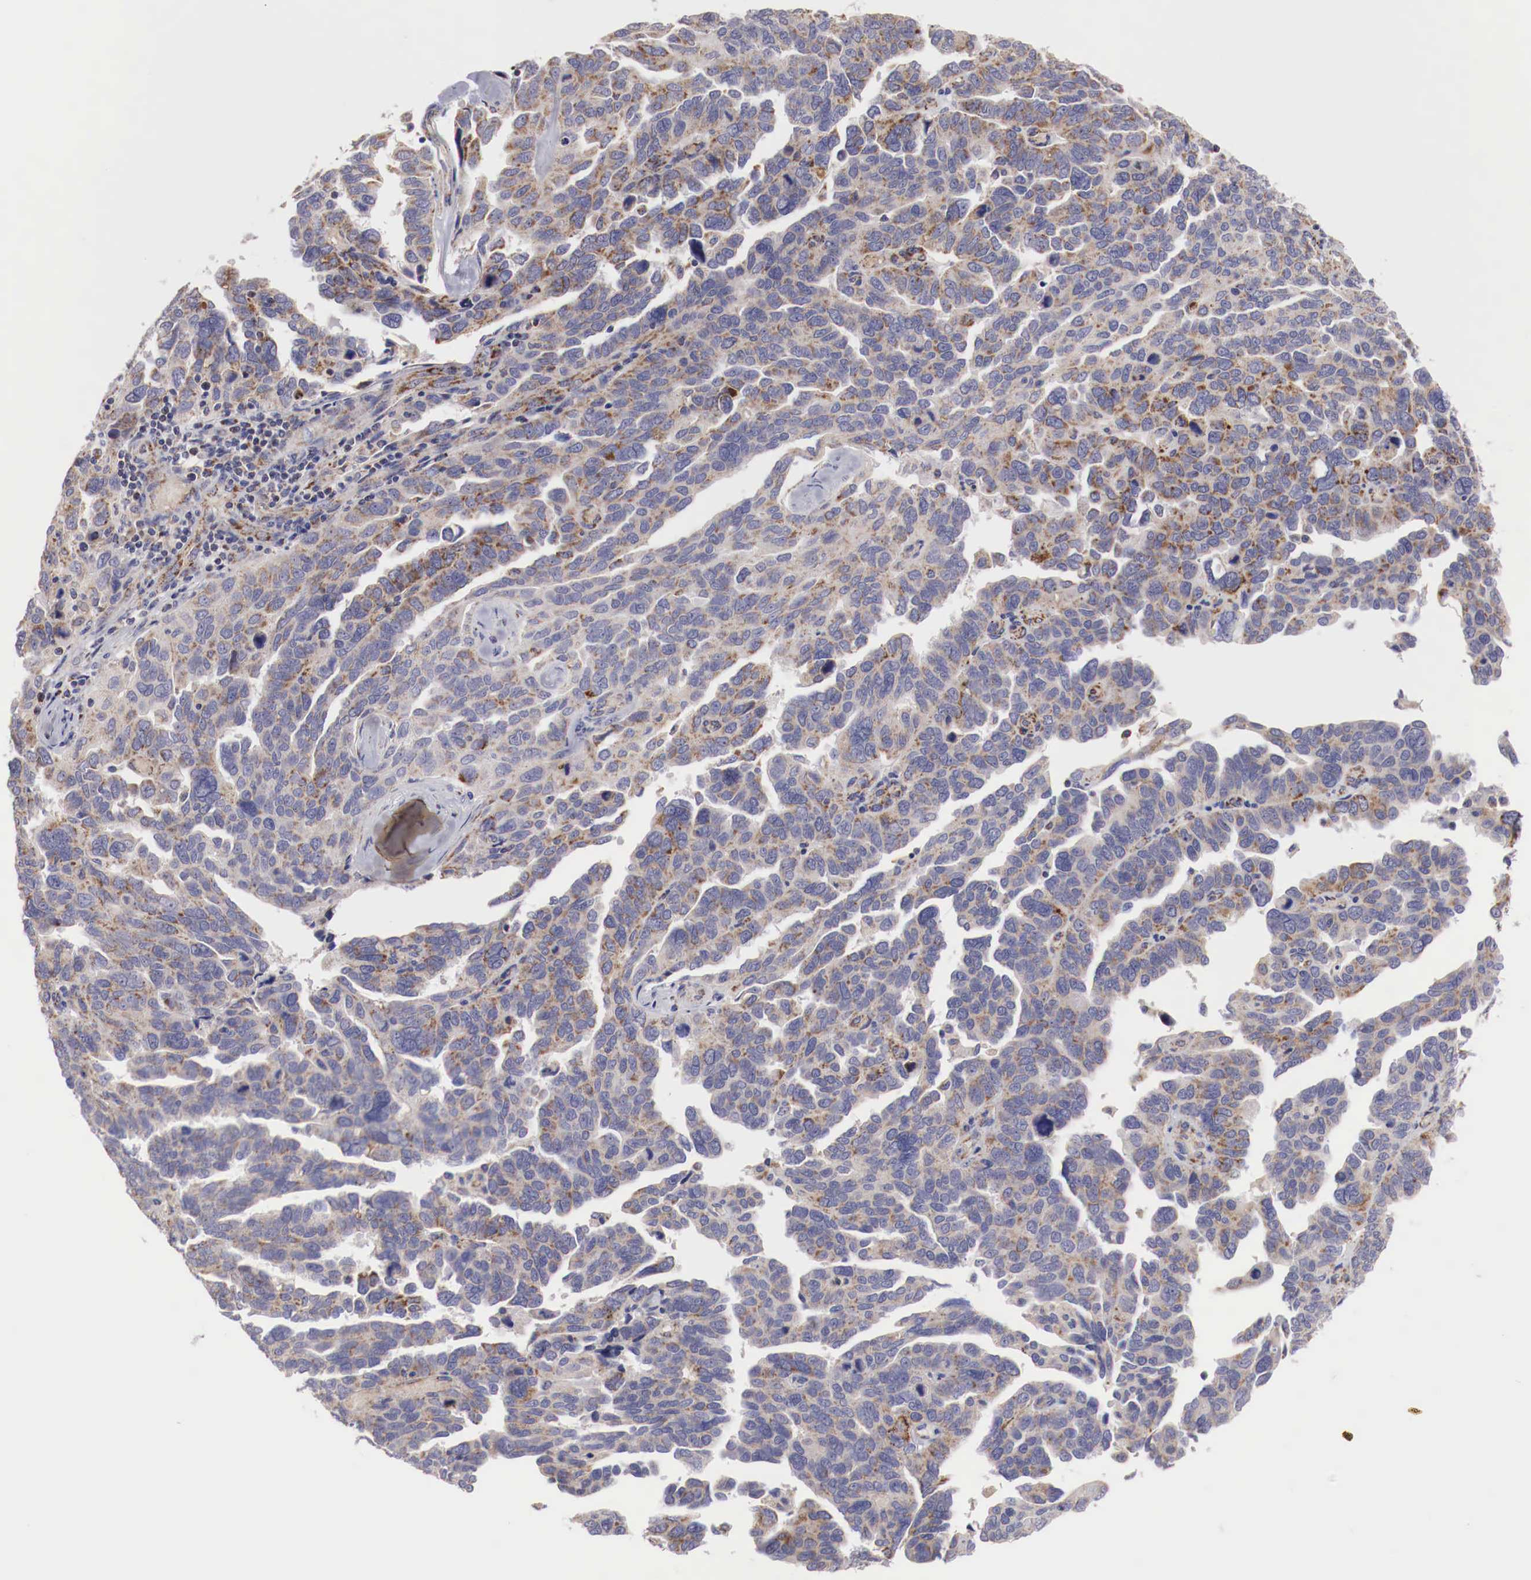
{"staining": {"intensity": "weak", "quantity": ">75%", "location": "cytoplasmic/membranous"}, "tissue": "ovarian cancer", "cell_type": "Tumor cells", "image_type": "cancer", "snomed": [{"axis": "morphology", "description": "Cystadenocarcinoma, serous, NOS"}, {"axis": "topography", "description": "Ovary"}], "caption": "Immunohistochemistry (IHC) (DAB (3,3'-diaminobenzidine)) staining of serous cystadenocarcinoma (ovarian) shows weak cytoplasmic/membranous protein positivity in approximately >75% of tumor cells. Nuclei are stained in blue.", "gene": "XPNPEP3", "patient": {"sex": "female", "age": 64}}